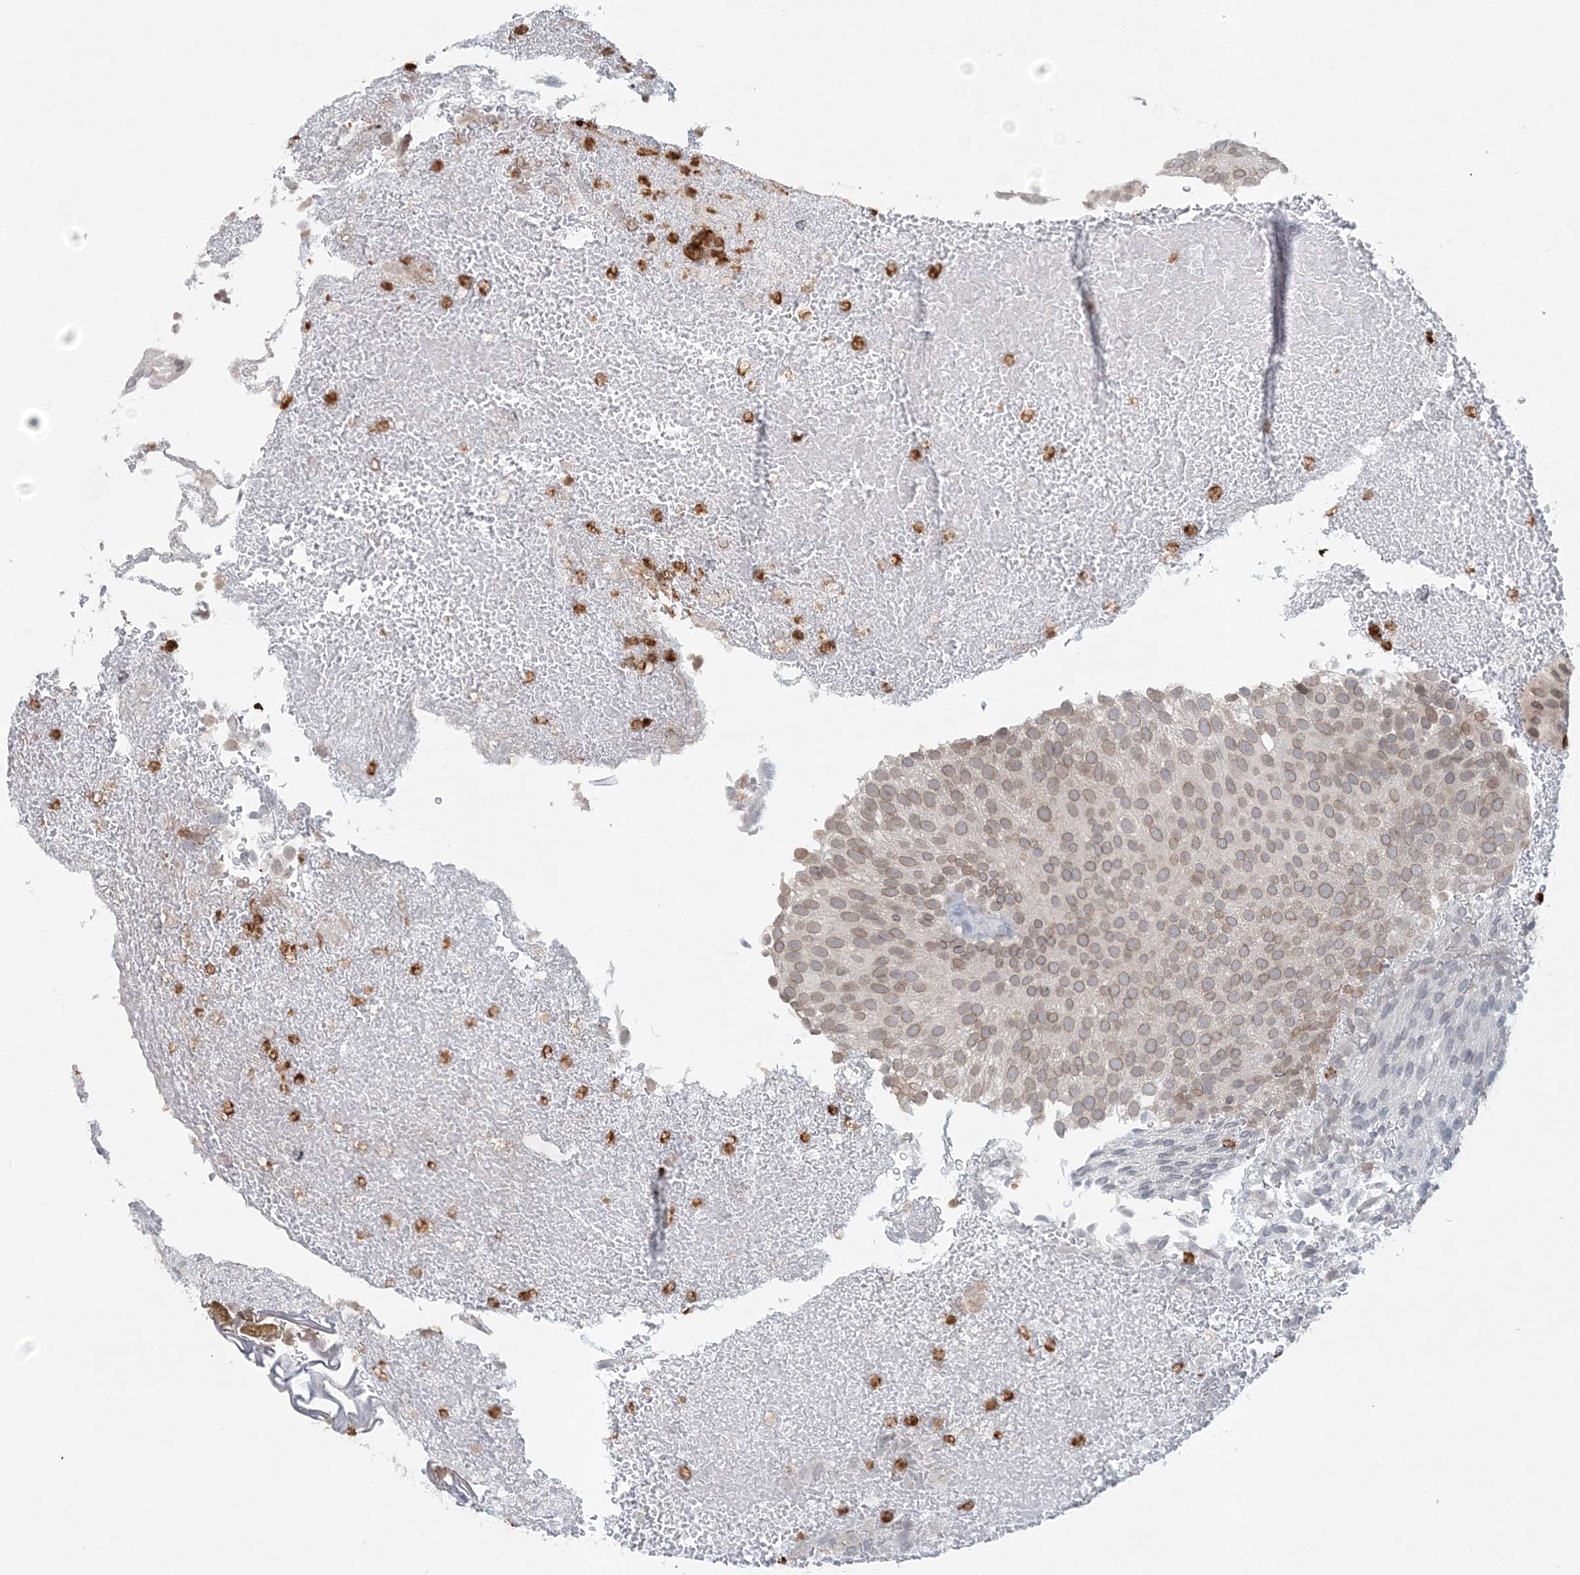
{"staining": {"intensity": "moderate", "quantity": ">75%", "location": "cytoplasmic/membranous,nuclear"}, "tissue": "urothelial cancer", "cell_type": "Tumor cells", "image_type": "cancer", "snomed": [{"axis": "morphology", "description": "Urothelial carcinoma, Low grade"}, {"axis": "topography", "description": "Urinary bladder"}], "caption": "A brown stain labels moderate cytoplasmic/membranous and nuclear positivity of a protein in human urothelial cancer tumor cells. (DAB (3,3'-diaminobenzidine) = brown stain, brightfield microscopy at high magnification).", "gene": "NUP54", "patient": {"sex": "male", "age": 78}}